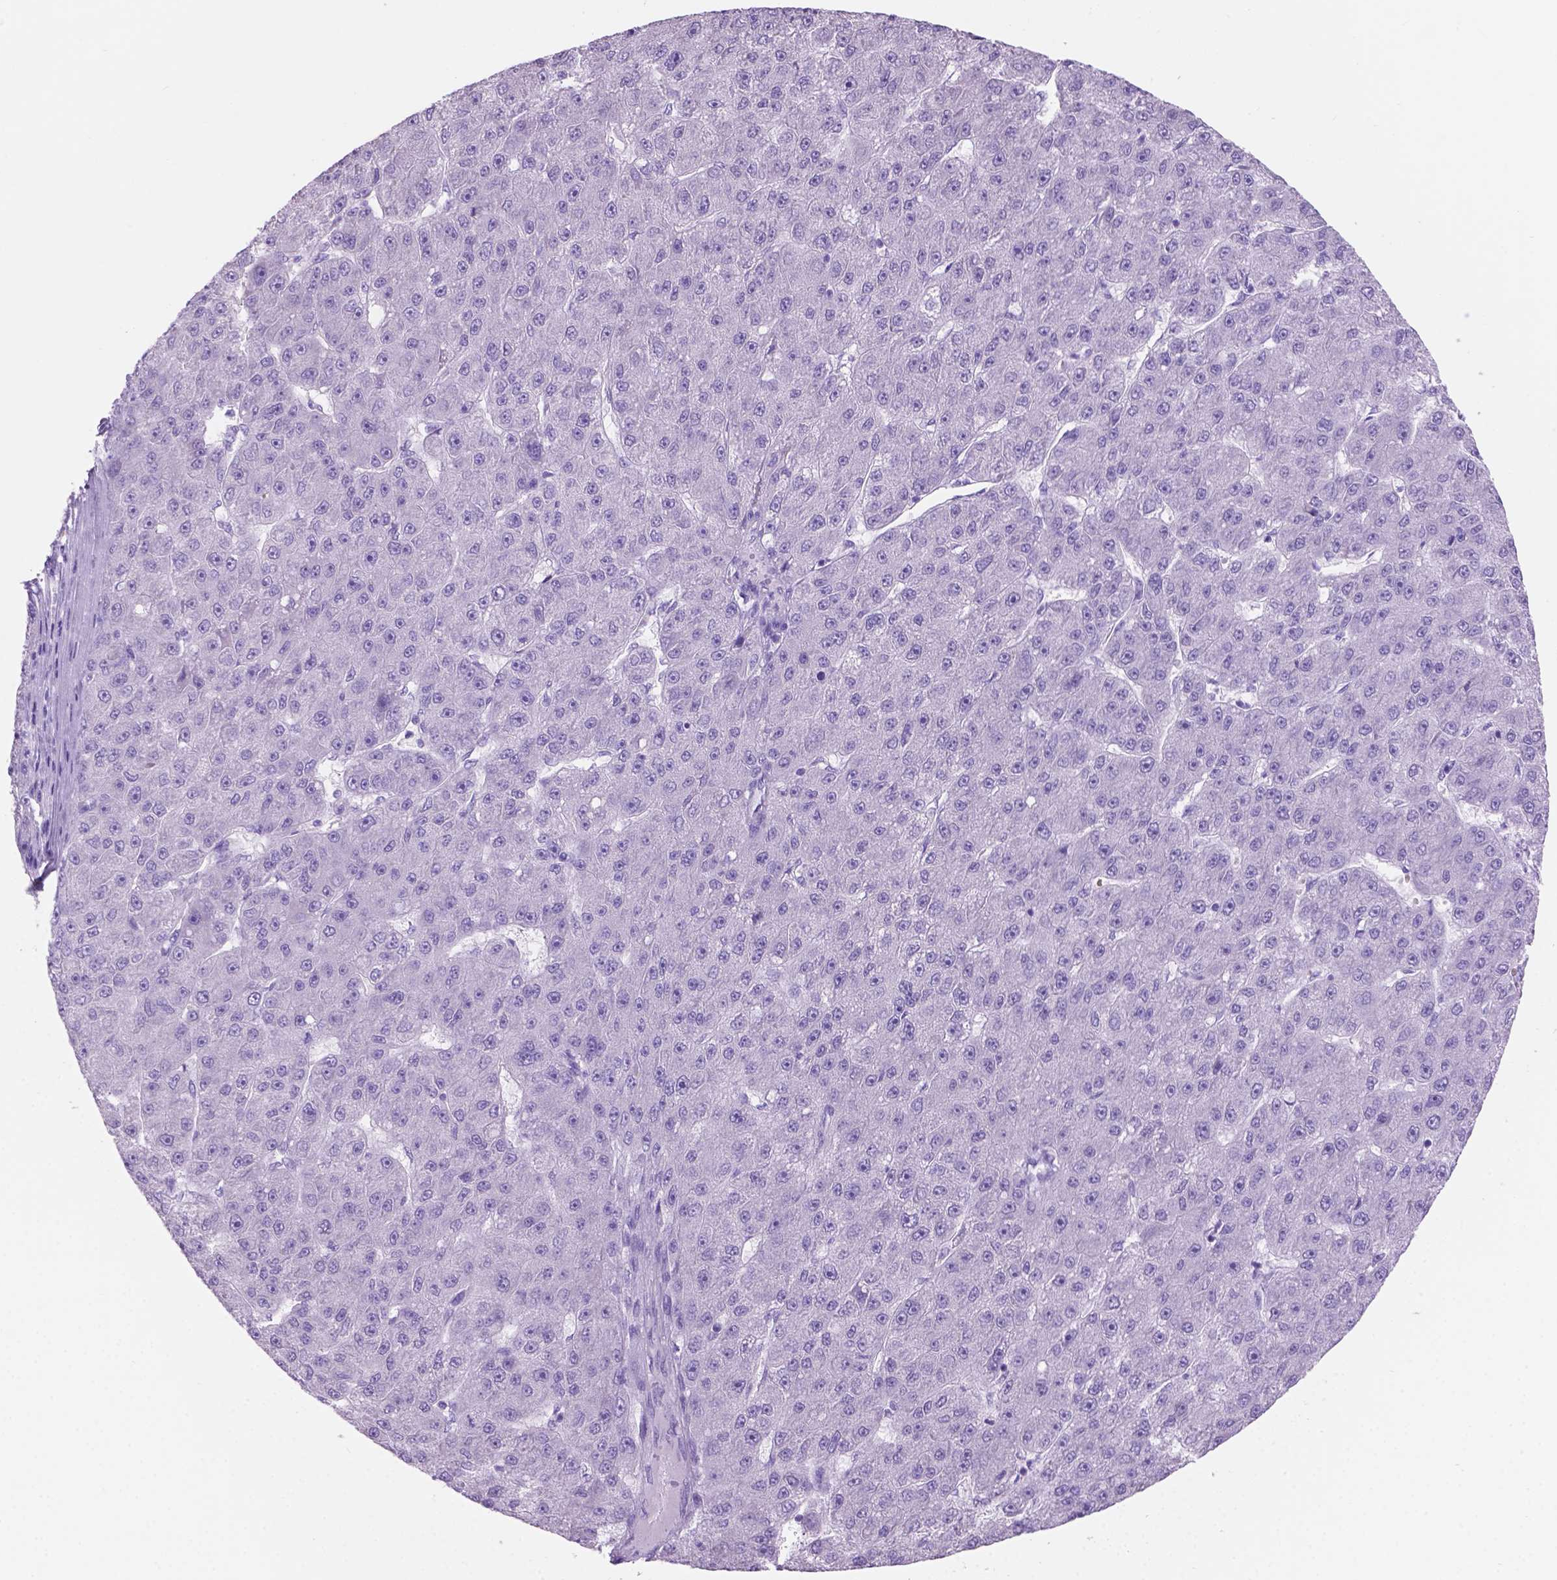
{"staining": {"intensity": "negative", "quantity": "none", "location": "none"}, "tissue": "liver cancer", "cell_type": "Tumor cells", "image_type": "cancer", "snomed": [{"axis": "morphology", "description": "Carcinoma, Hepatocellular, NOS"}, {"axis": "topography", "description": "Liver"}], "caption": "Immunohistochemistry (IHC) photomicrograph of human liver cancer stained for a protein (brown), which shows no expression in tumor cells. Nuclei are stained in blue.", "gene": "GRIN2B", "patient": {"sex": "male", "age": 67}}